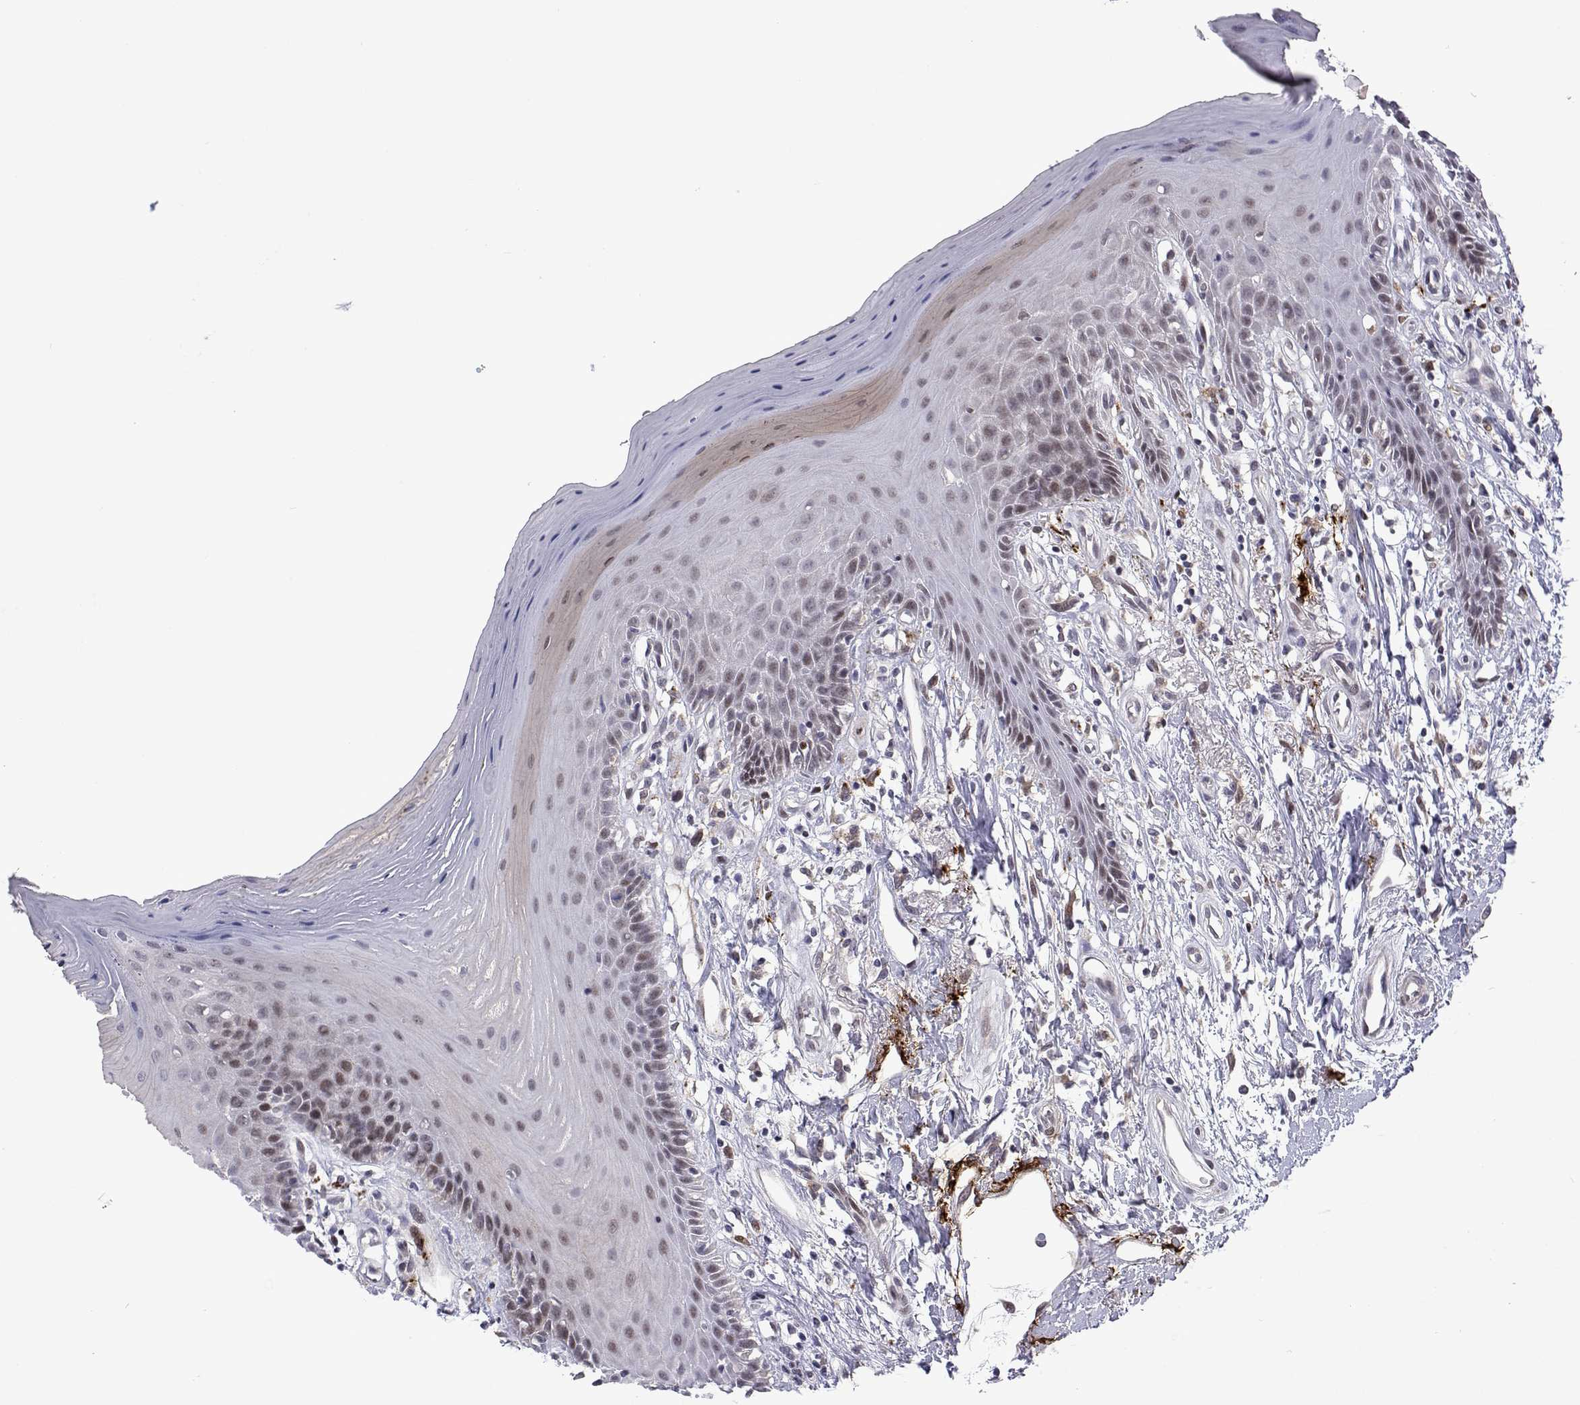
{"staining": {"intensity": "moderate", "quantity": "<25%", "location": "cytoplasmic/membranous,nuclear"}, "tissue": "oral mucosa", "cell_type": "Squamous epithelial cells", "image_type": "normal", "snomed": [{"axis": "morphology", "description": "Normal tissue, NOS"}, {"axis": "morphology", "description": "Normal morphology"}, {"axis": "topography", "description": "Oral tissue"}], "caption": "This is a micrograph of immunohistochemistry (IHC) staining of benign oral mucosa, which shows moderate staining in the cytoplasmic/membranous,nuclear of squamous epithelial cells.", "gene": "EFCAB3", "patient": {"sex": "female", "age": 76}}